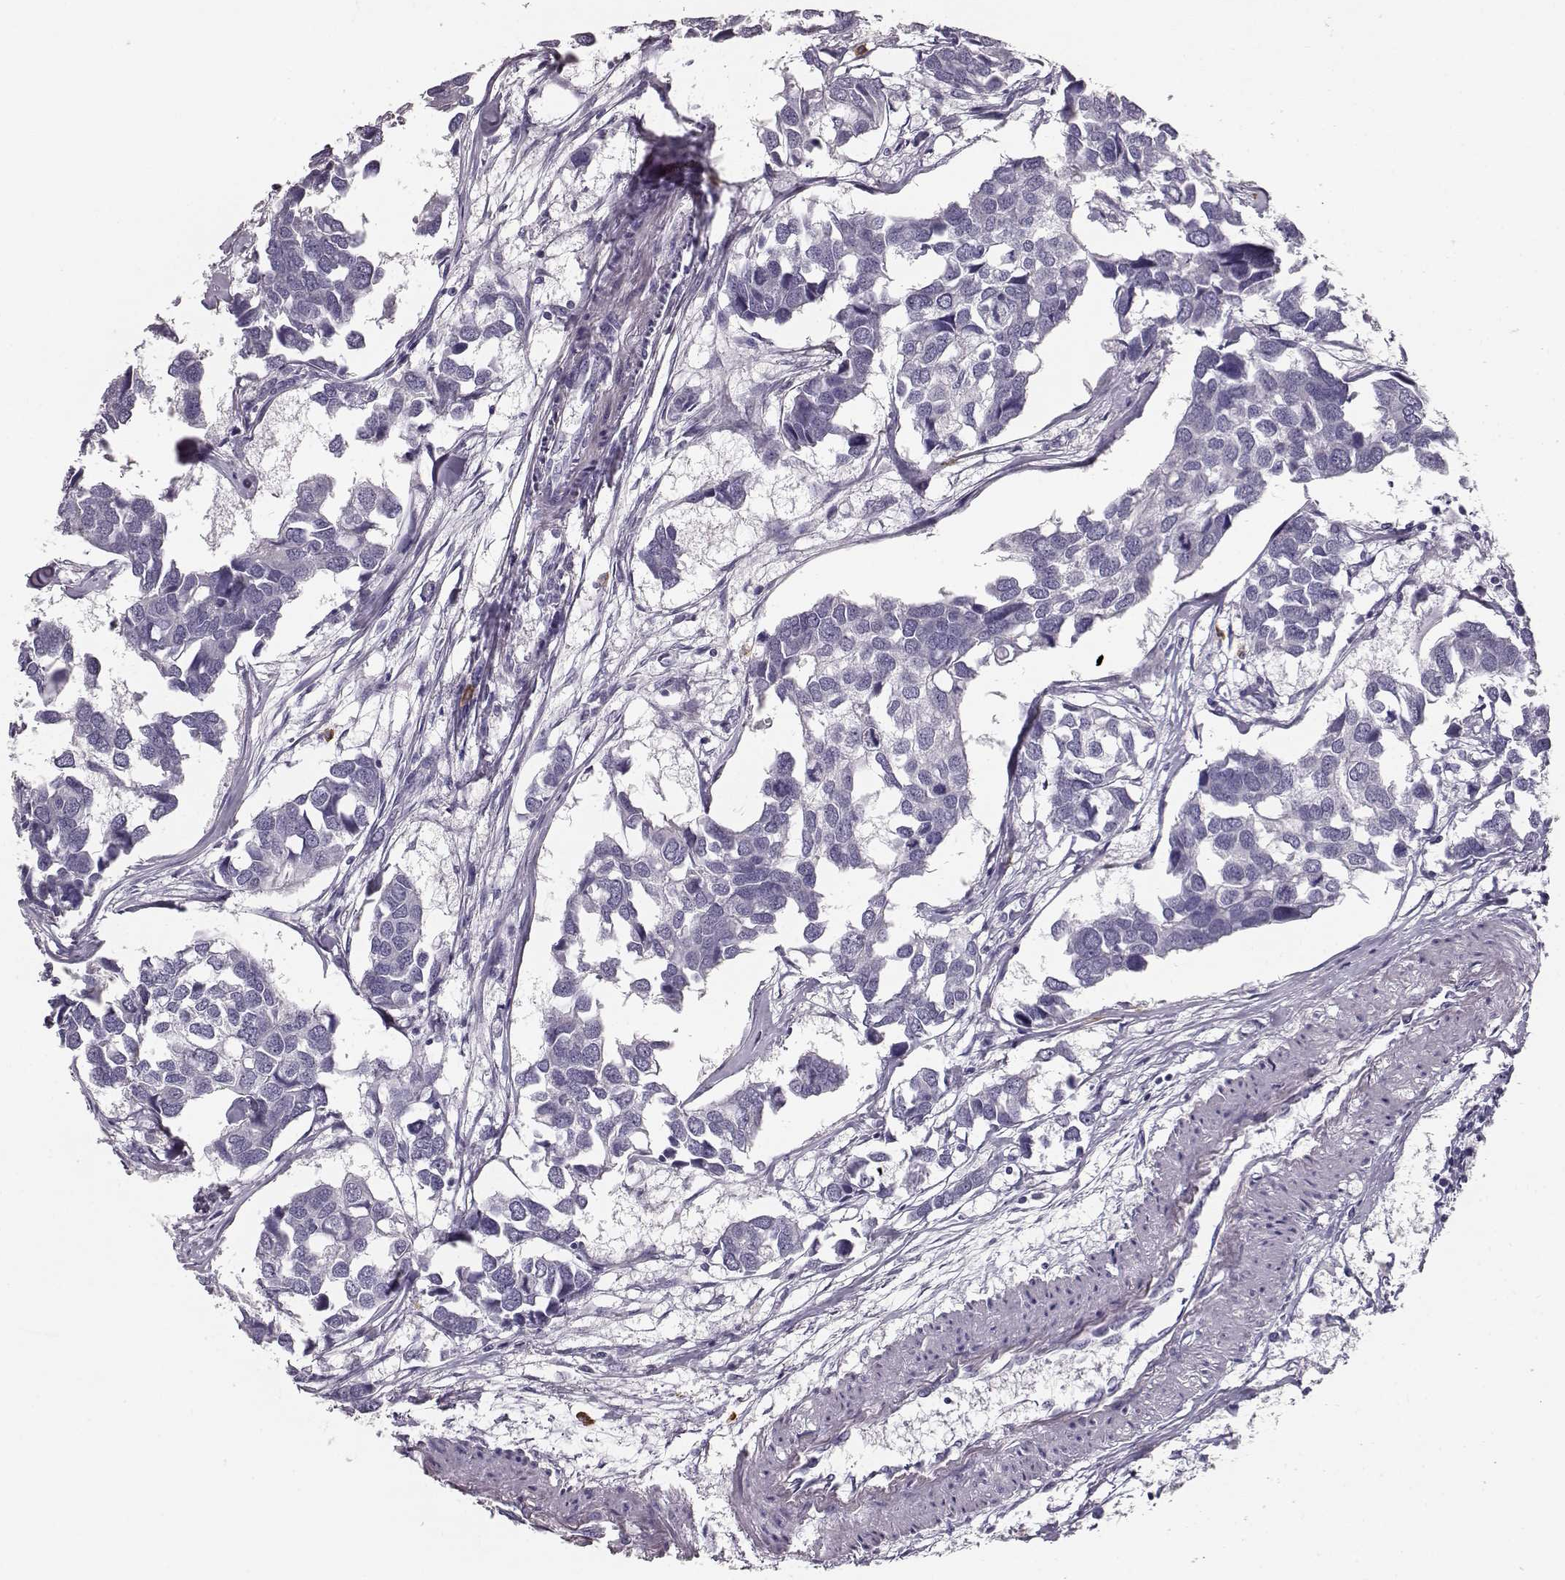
{"staining": {"intensity": "negative", "quantity": "none", "location": "none"}, "tissue": "breast cancer", "cell_type": "Tumor cells", "image_type": "cancer", "snomed": [{"axis": "morphology", "description": "Duct carcinoma"}, {"axis": "topography", "description": "Breast"}], "caption": "High power microscopy photomicrograph of an immunohistochemistry photomicrograph of breast infiltrating ductal carcinoma, revealing no significant expression in tumor cells. (DAB (3,3'-diaminobenzidine) immunohistochemistry, high magnification).", "gene": "NPTXR", "patient": {"sex": "female", "age": 83}}